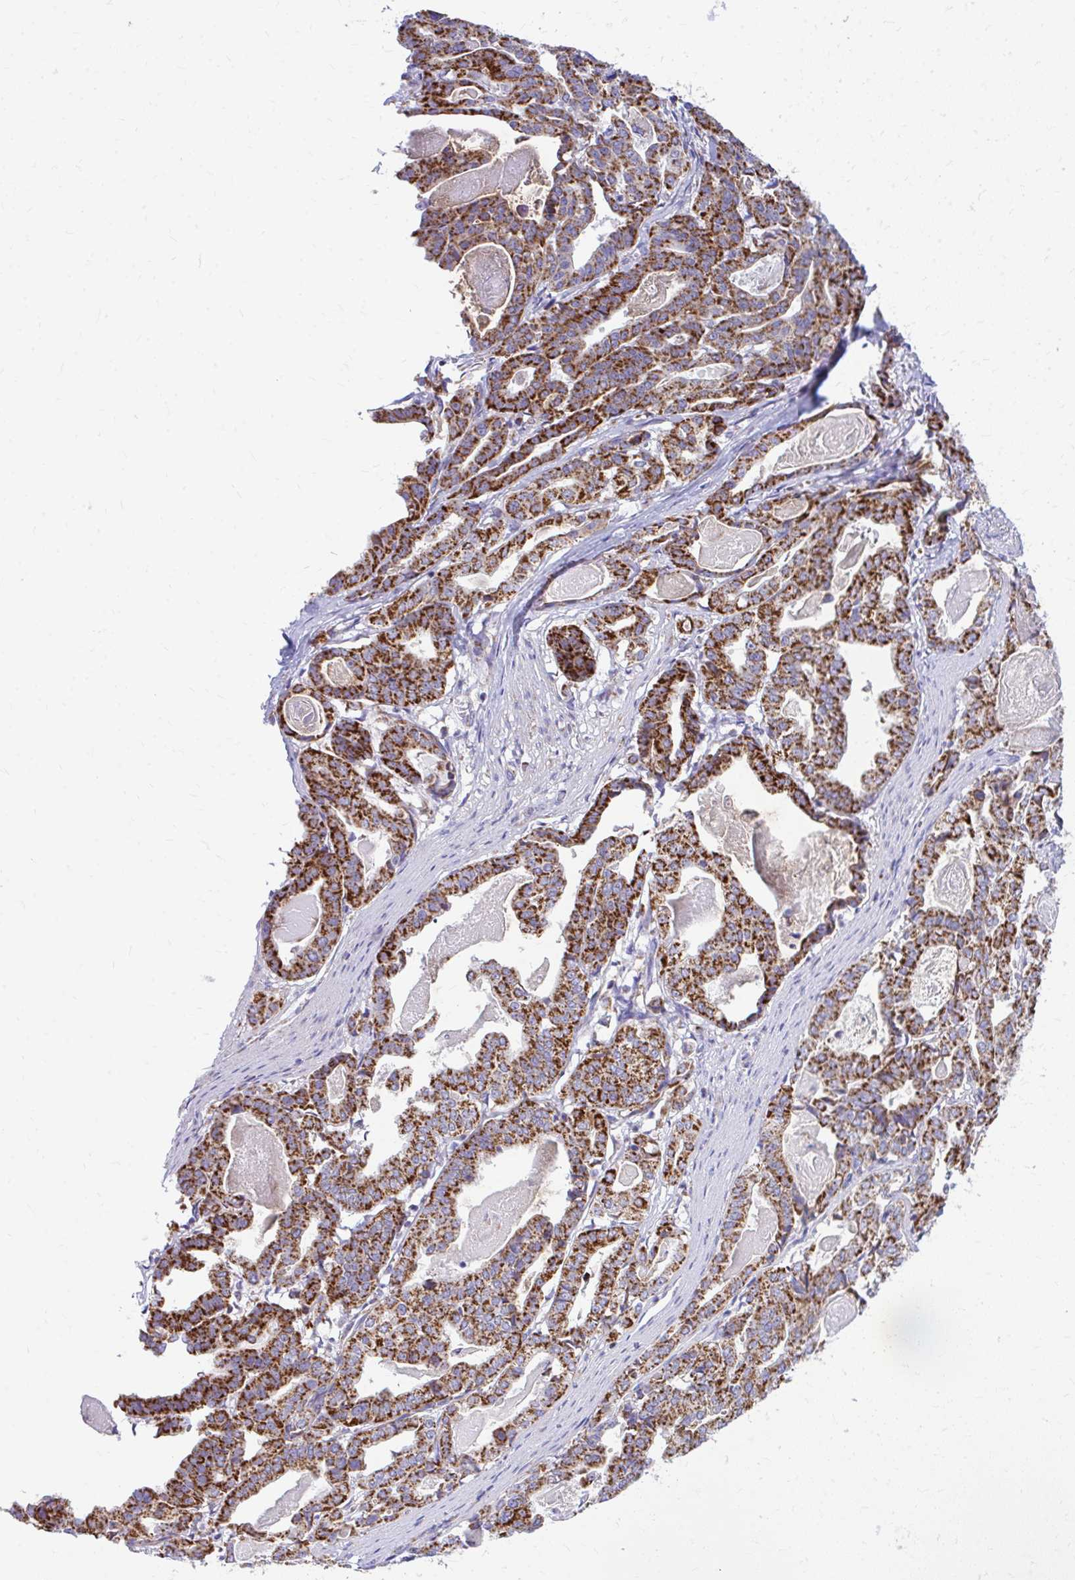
{"staining": {"intensity": "strong", "quantity": ">75%", "location": "cytoplasmic/membranous"}, "tissue": "stomach cancer", "cell_type": "Tumor cells", "image_type": "cancer", "snomed": [{"axis": "morphology", "description": "Adenocarcinoma, NOS"}, {"axis": "topography", "description": "Stomach"}], "caption": "The image shows staining of adenocarcinoma (stomach), revealing strong cytoplasmic/membranous protein expression (brown color) within tumor cells. The staining was performed using DAB (3,3'-diaminobenzidine), with brown indicating positive protein expression. Nuclei are stained blue with hematoxylin.", "gene": "MRPL19", "patient": {"sex": "male", "age": 48}}